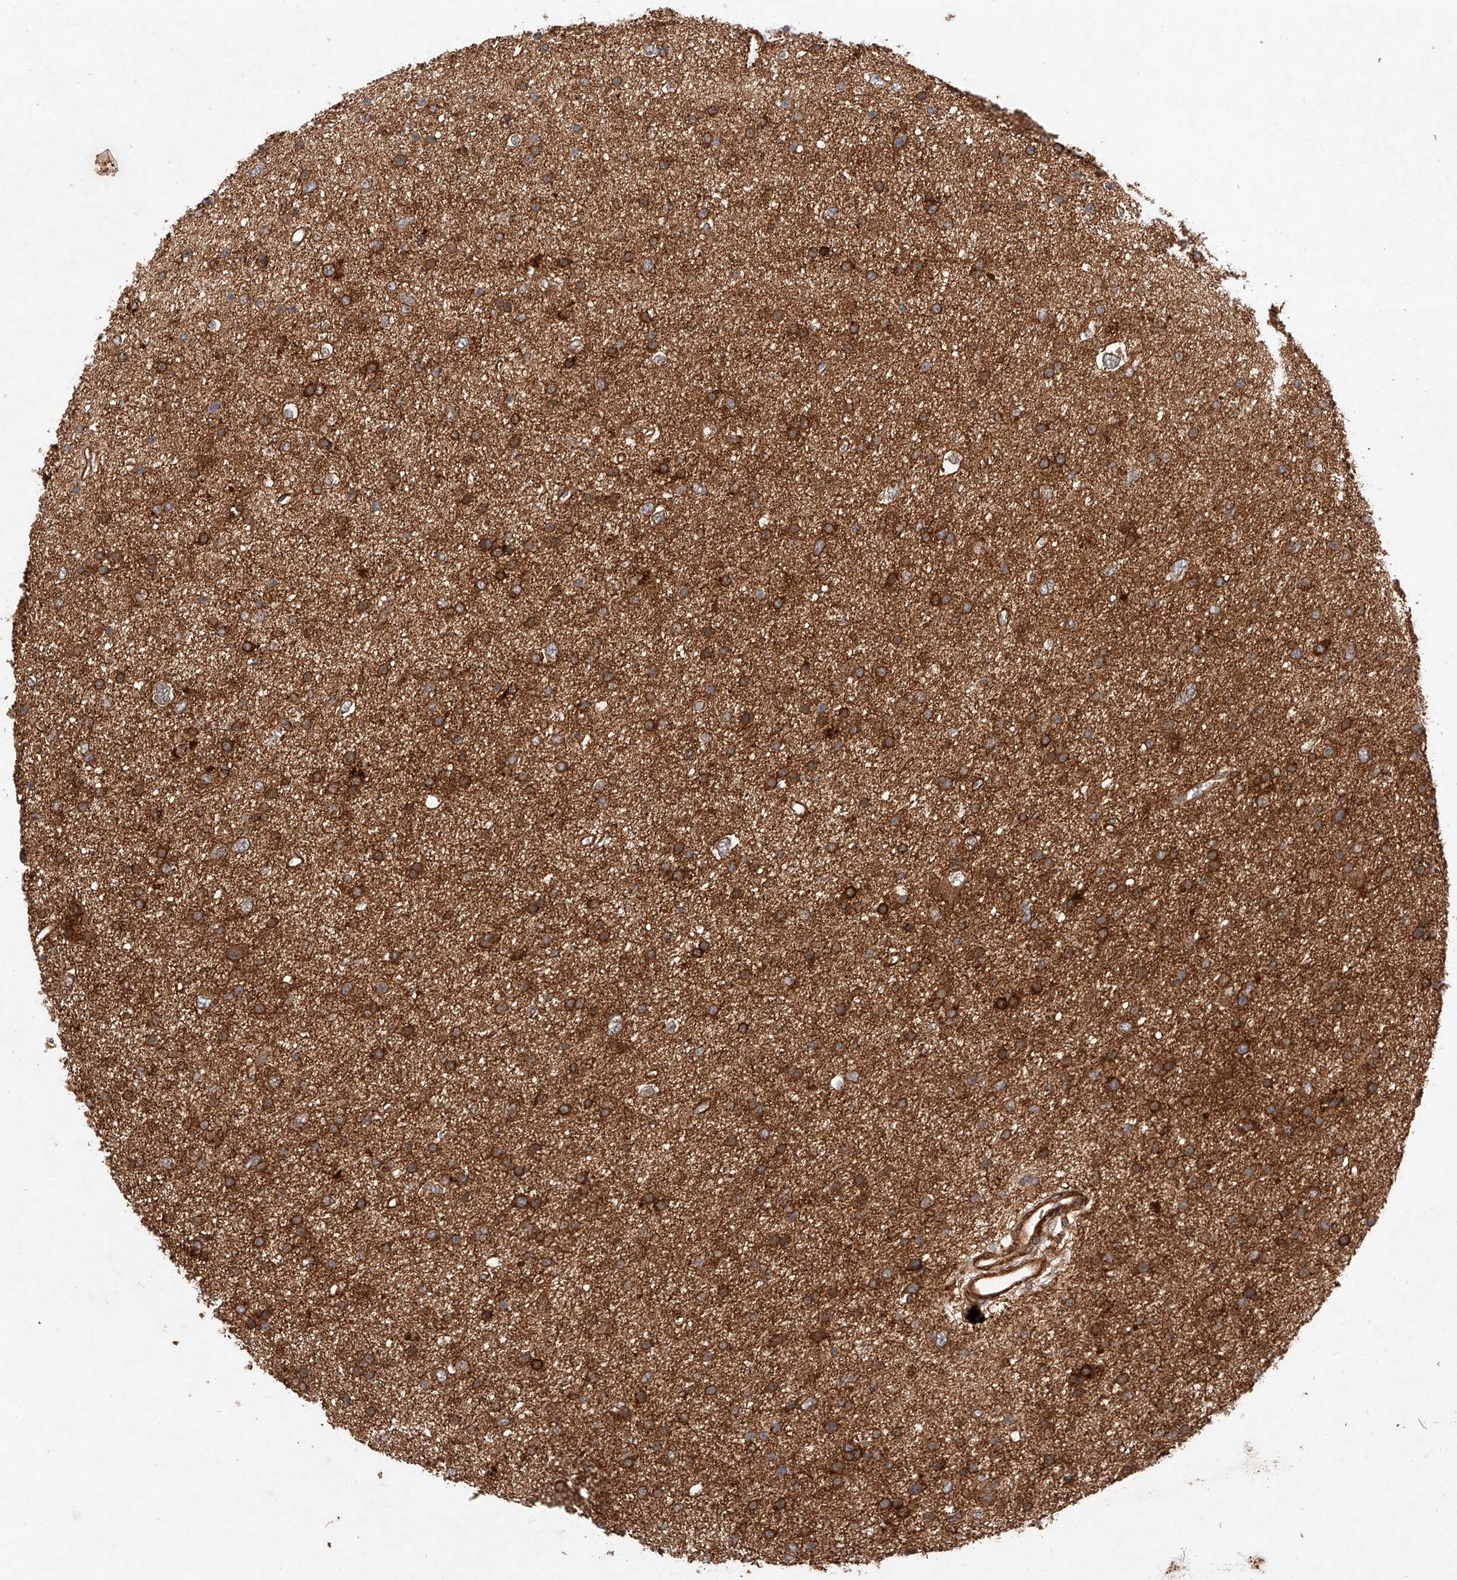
{"staining": {"intensity": "strong", "quantity": ">75%", "location": "cytoplasmic/membranous"}, "tissue": "glioma", "cell_type": "Tumor cells", "image_type": "cancer", "snomed": [{"axis": "morphology", "description": "Glioma, malignant, Low grade"}, {"axis": "topography", "description": "Brain"}], "caption": "This is an image of immunohistochemistry (IHC) staining of malignant glioma (low-grade), which shows strong positivity in the cytoplasmic/membranous of tumor cells.", "gene": "RAB23", "patient": {"sex": "female", "age": 37}}